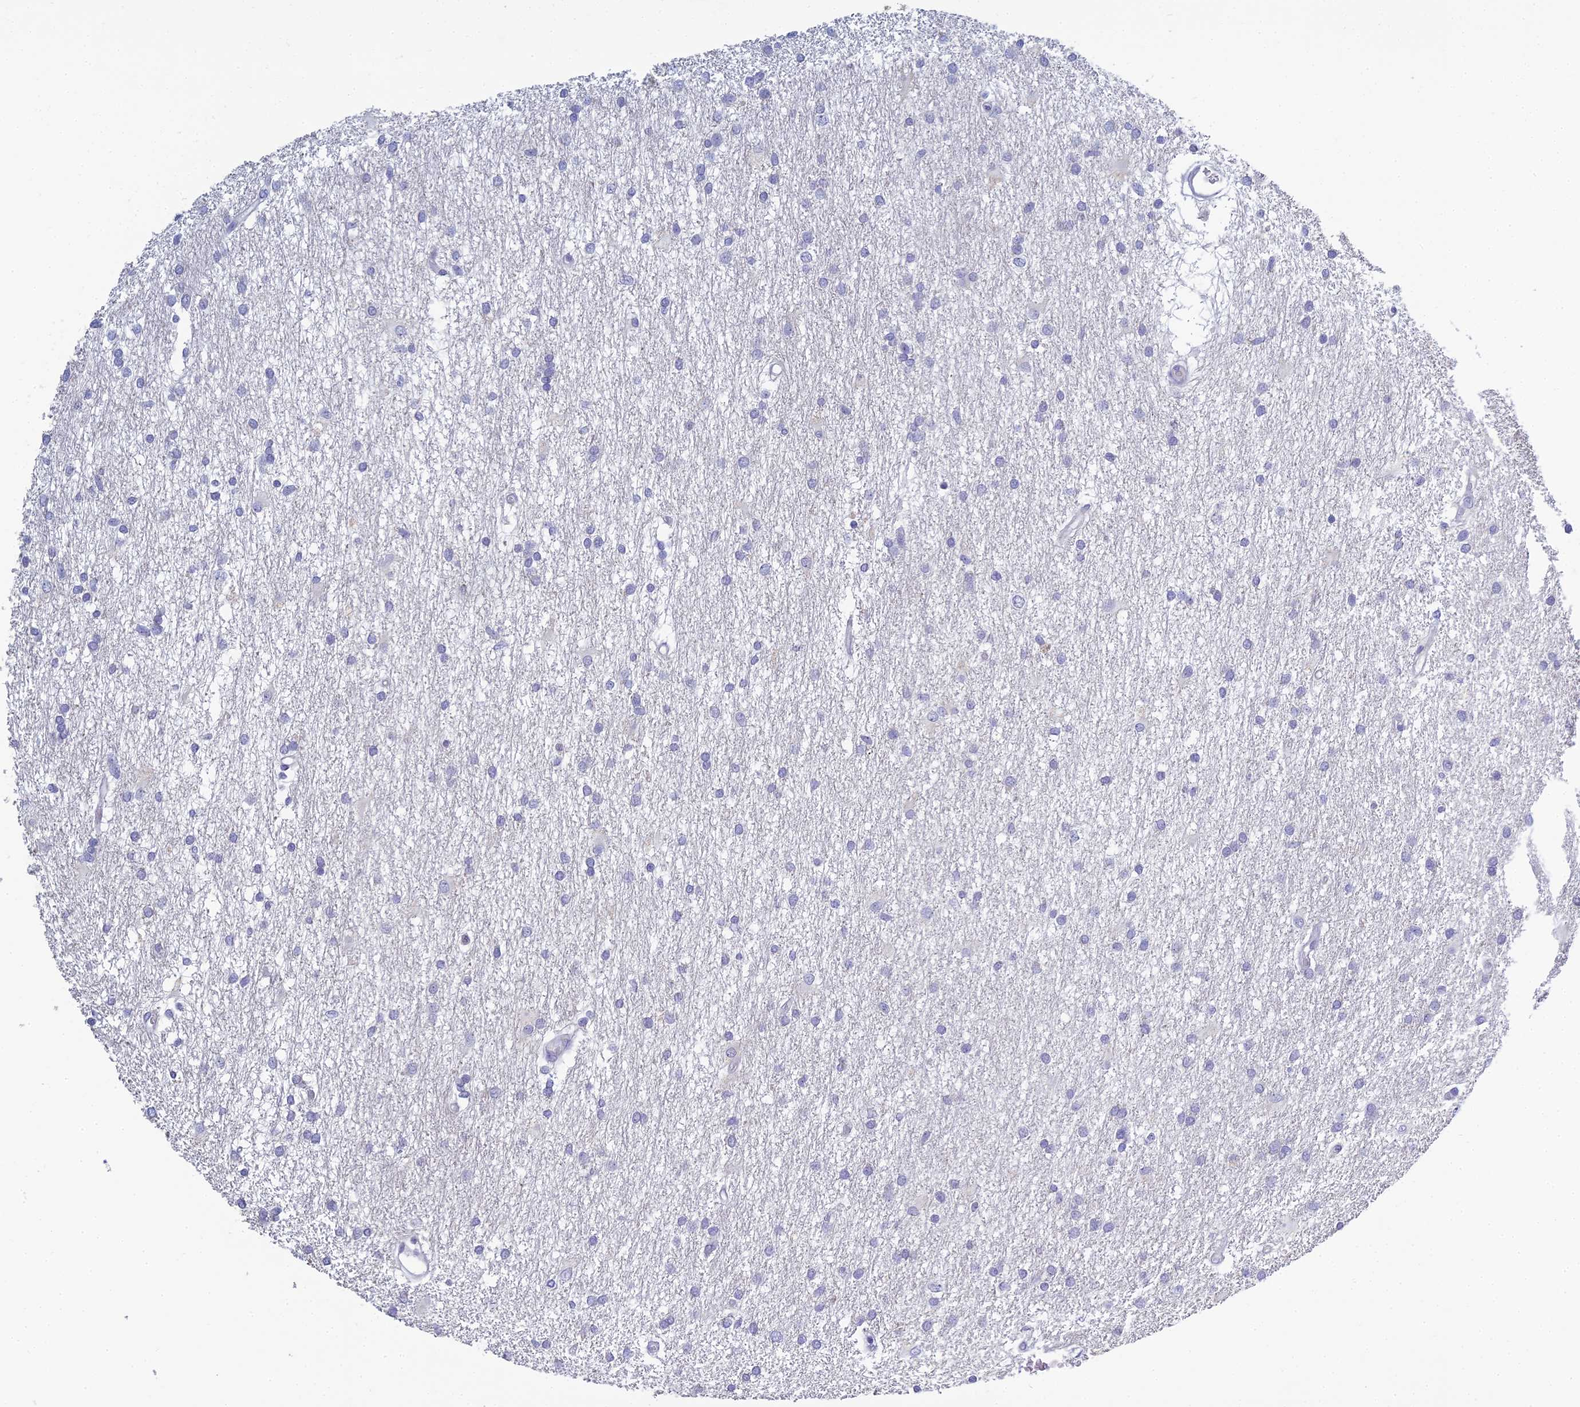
{"staining": {"intensity": "negative", "quantity": "none", "location": "none"}, "tissue": "glioma", "cell_type": "Tumor cells", "image_type": "cancer", "snomed": [{"axis": "morphology", "description": "Glioma, malignant, High grade"}, {"axis": "topography", "description": "Brain"}], "caption": "An immunohistochemistry image of glioma is shown. There is no staining in tumor cells of glioma.", "gene": "MUC13", "patient": {"sex": "male", "age": 77}}